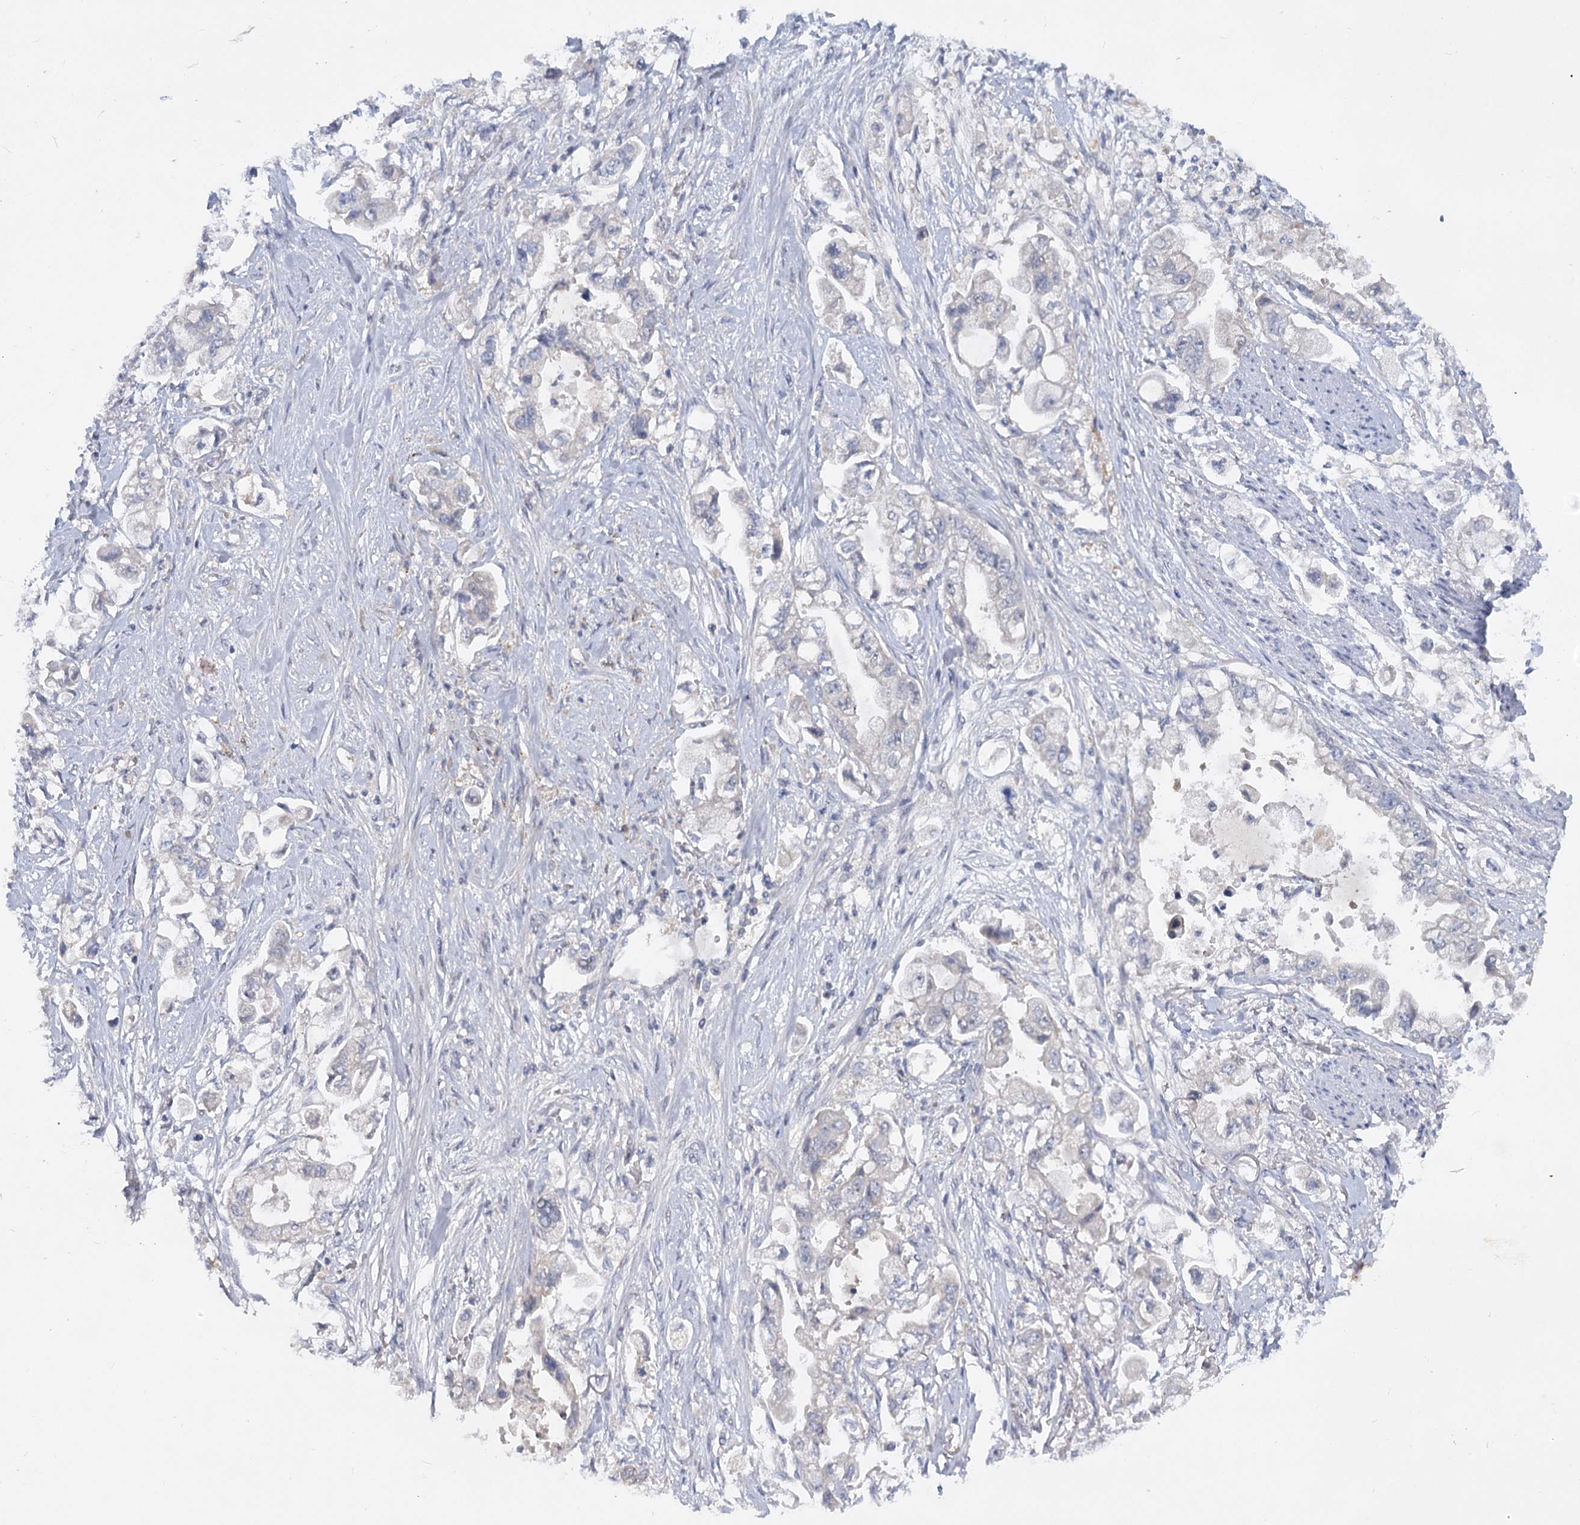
{"staining": {"intensity": "negative", "quantity": "none", "location": "none"}, "tissue": "stomach cancer", "cell_type": "Tumor cells", "image_type": "cancer", "snomed": [{"axis": "morphology", "description": "Adenocarcinoma, NOS"}, {"axis": "topography", "description": "Stomach"}], "caption": "This is an IHC photomicrograph of adenocarcinoma (stomach). There is no positivity in tumor cells.", "gene": "EFHC2", "patient": {"sex": "male", "age": 62}}